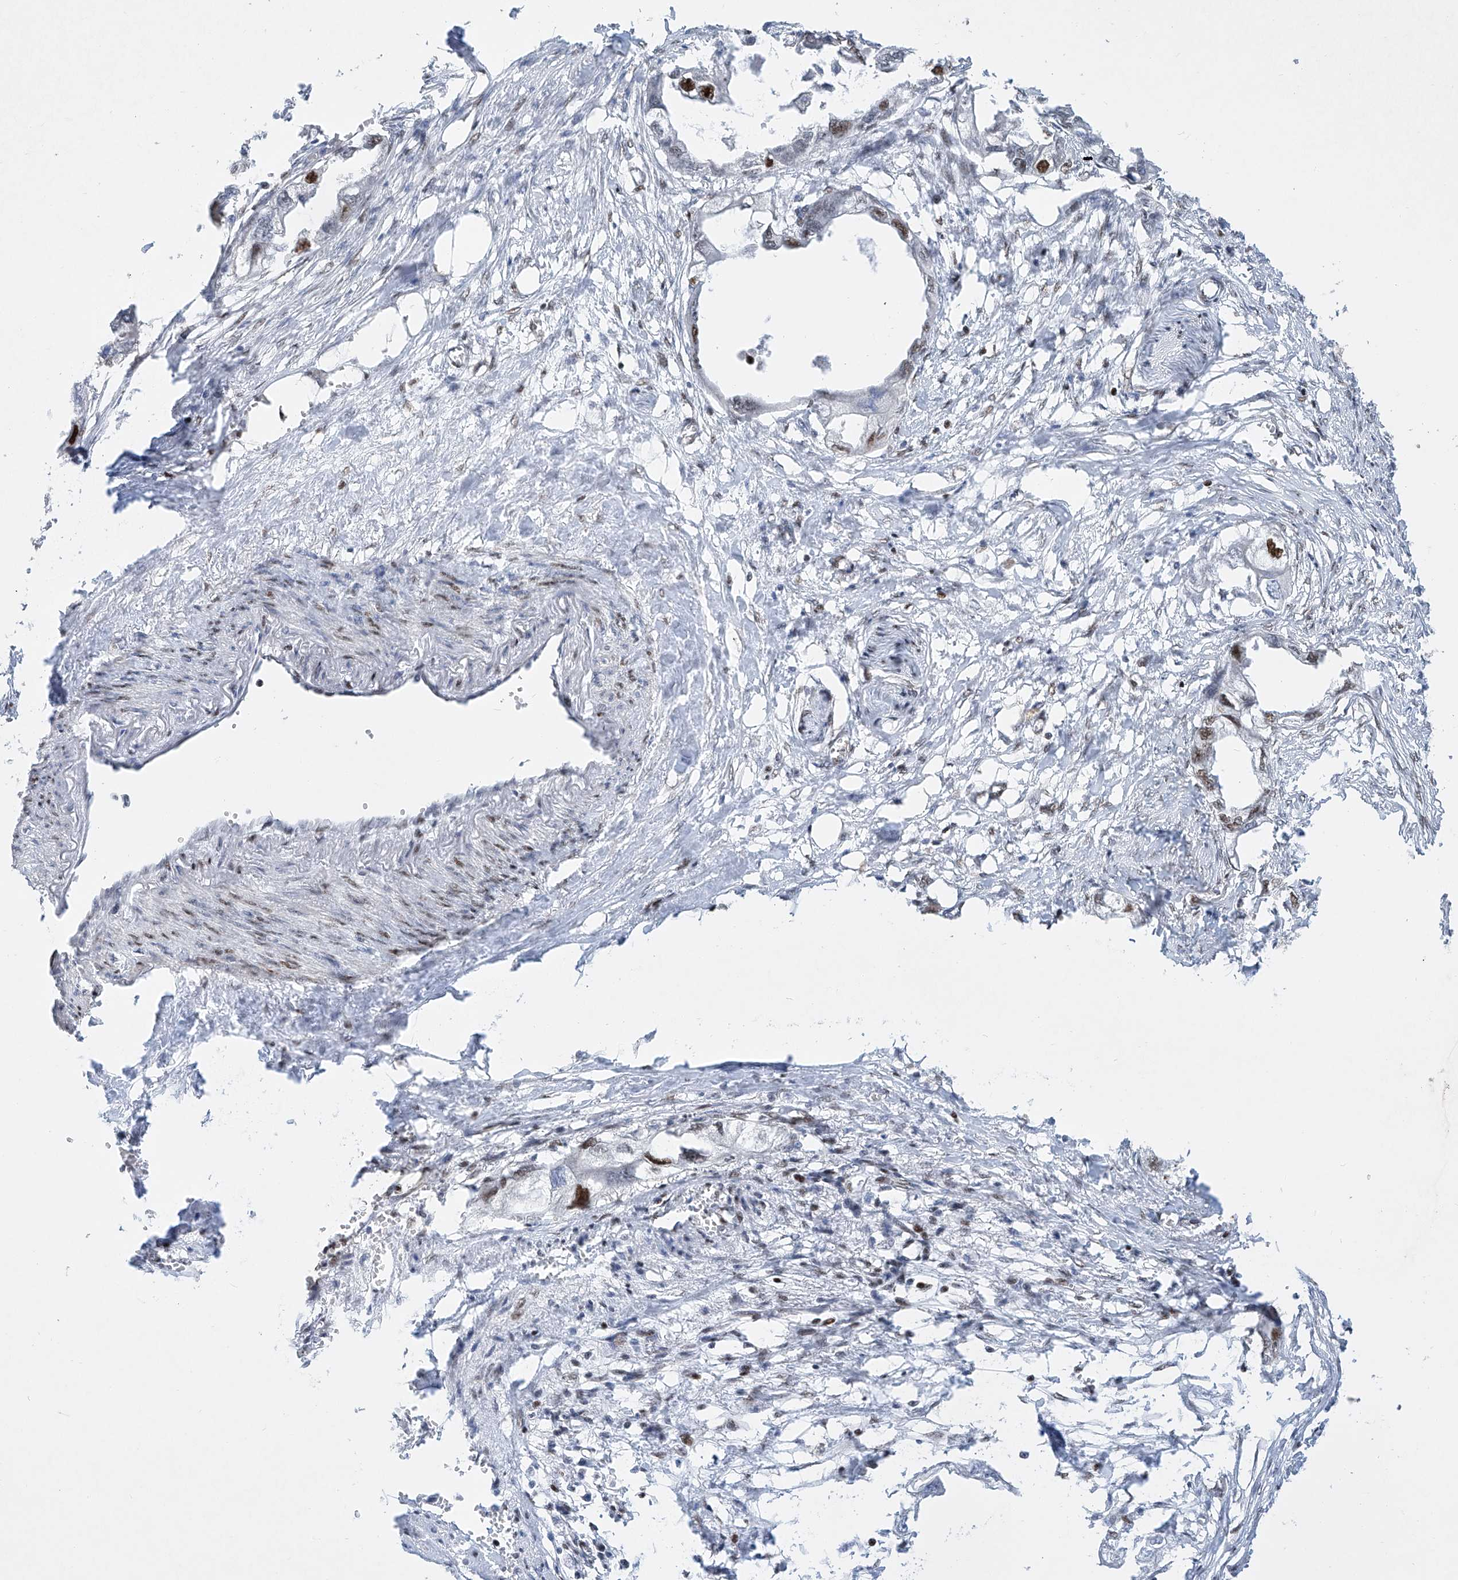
{"staining": {"intensity": "moderate", "quantity": "<25%", "location": "nuclear"}, "tissue": "endometrial cancer", "cell_type": "Tumor cells", "image_type": "cancer", "snomed": [{"axis": "morphology", "description": "Adenocarcinoma, NOS"}, {"axis": "morphology", "description": "Adenocarcinoma, metastatic, NOS"}, {"axis": "topography", "description": "Adipose tissue"}, {"axis": "topography", "description": "Endometrium"}], "caption": "DAB immunohistochemical staining of endometrial adenocarcinoma exhibits moderate nuclear protein staining in approximately <25% of tumor cells.", "gene": "TAF4", "patient": {"sex": "female", "age": 67}}